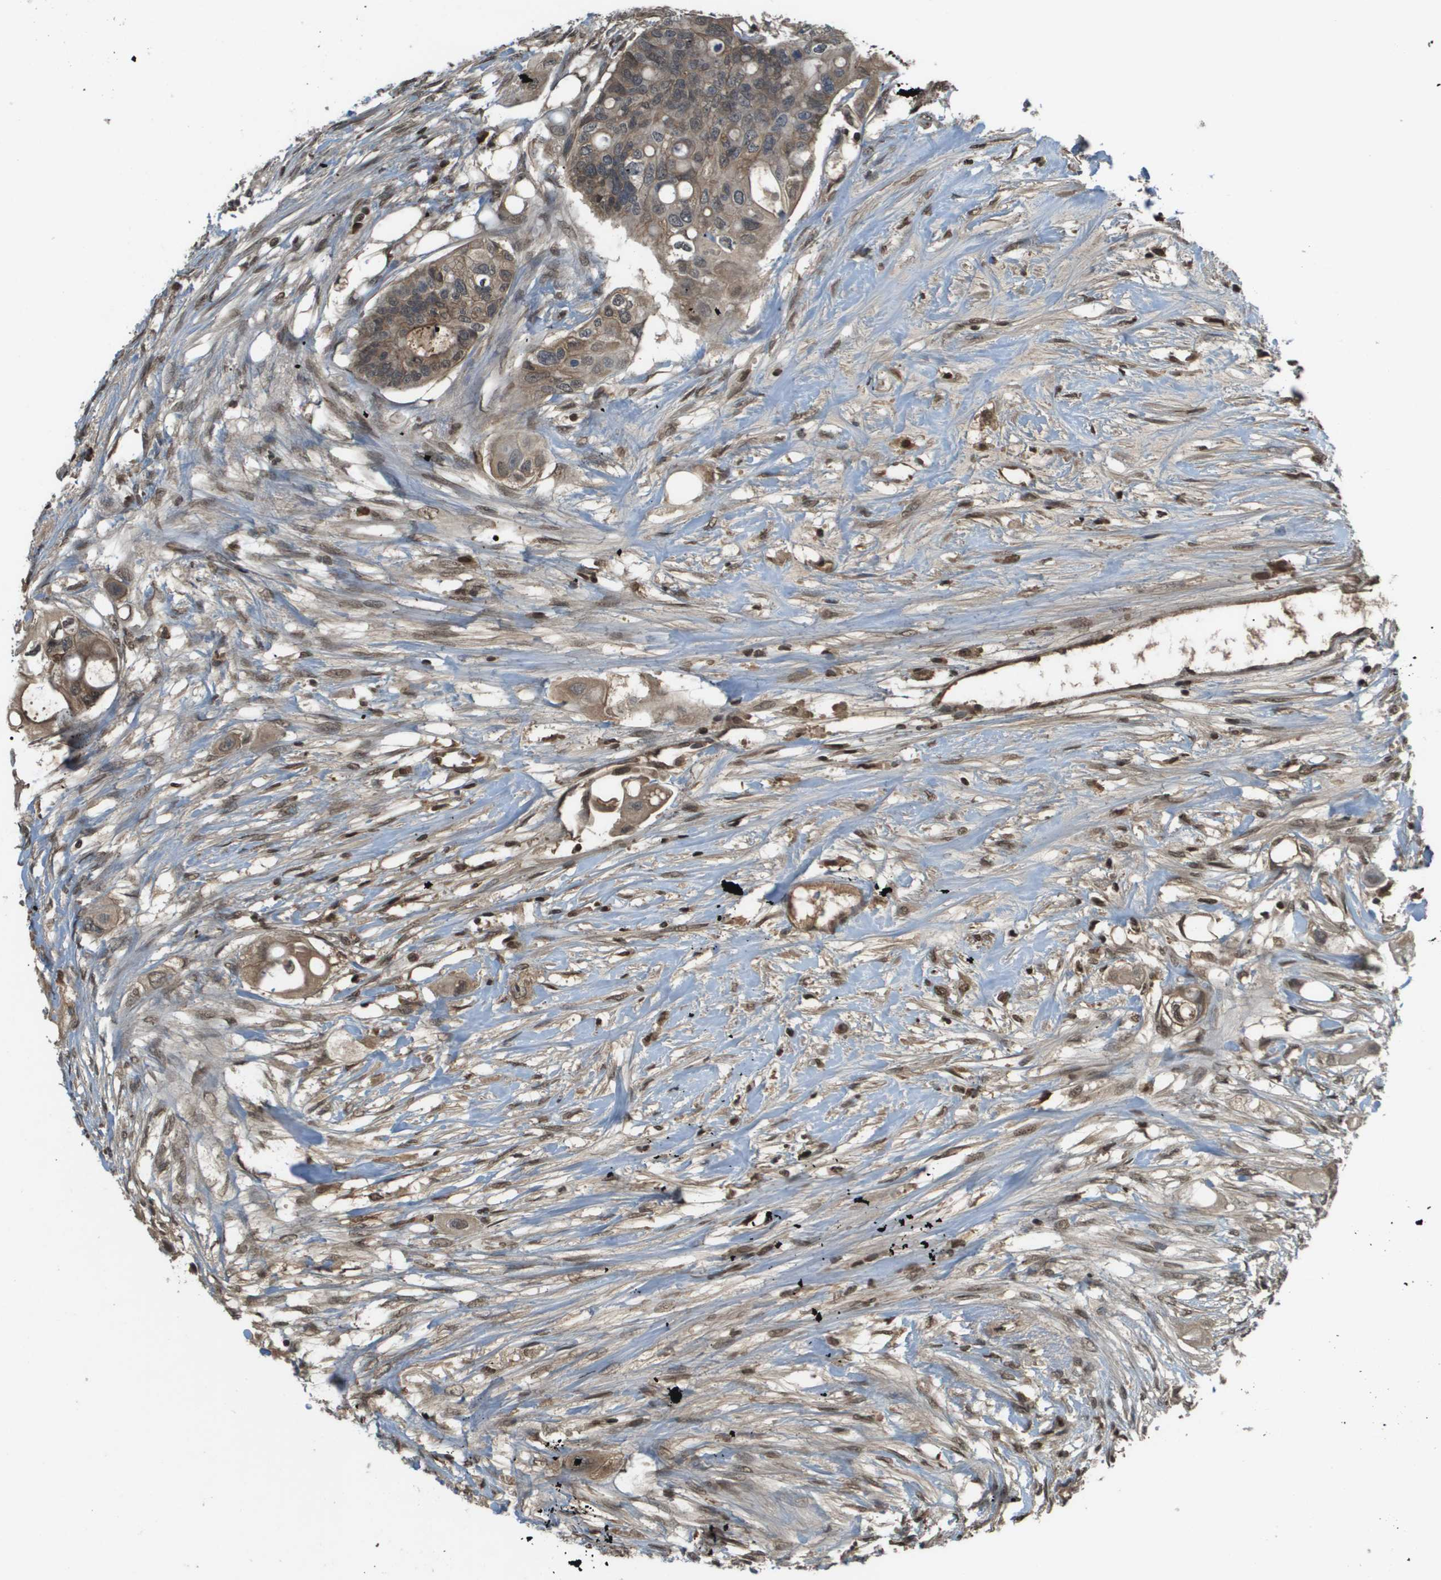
{"staining": {"intensity": "weak", "quantity": "25%-75%", "location": "cytoplasmic/membranous"}, "tissue": "colorectal cancer", "cell_type": "Tumor cells", "image_type": "cancer", "snomed": [{"axis": "morphology", "description": "Adenocarcinoma, NOS"}, {"axis": "topography", "description": "Colon"}], "caption": "Immunohistochemistry (IHC) (DAB) staining of colorectal adenocarcinoma displays weak cytoplasmic/membranous protein positivity in approximately 25%-75% of tumor cells. (DAB (3,3'-diaminobenzidine) IHC, brown staining for protein, blue staining for nuclei).", "gene": "NDRG2", "patient": {"sex": "female", "age": 57}}